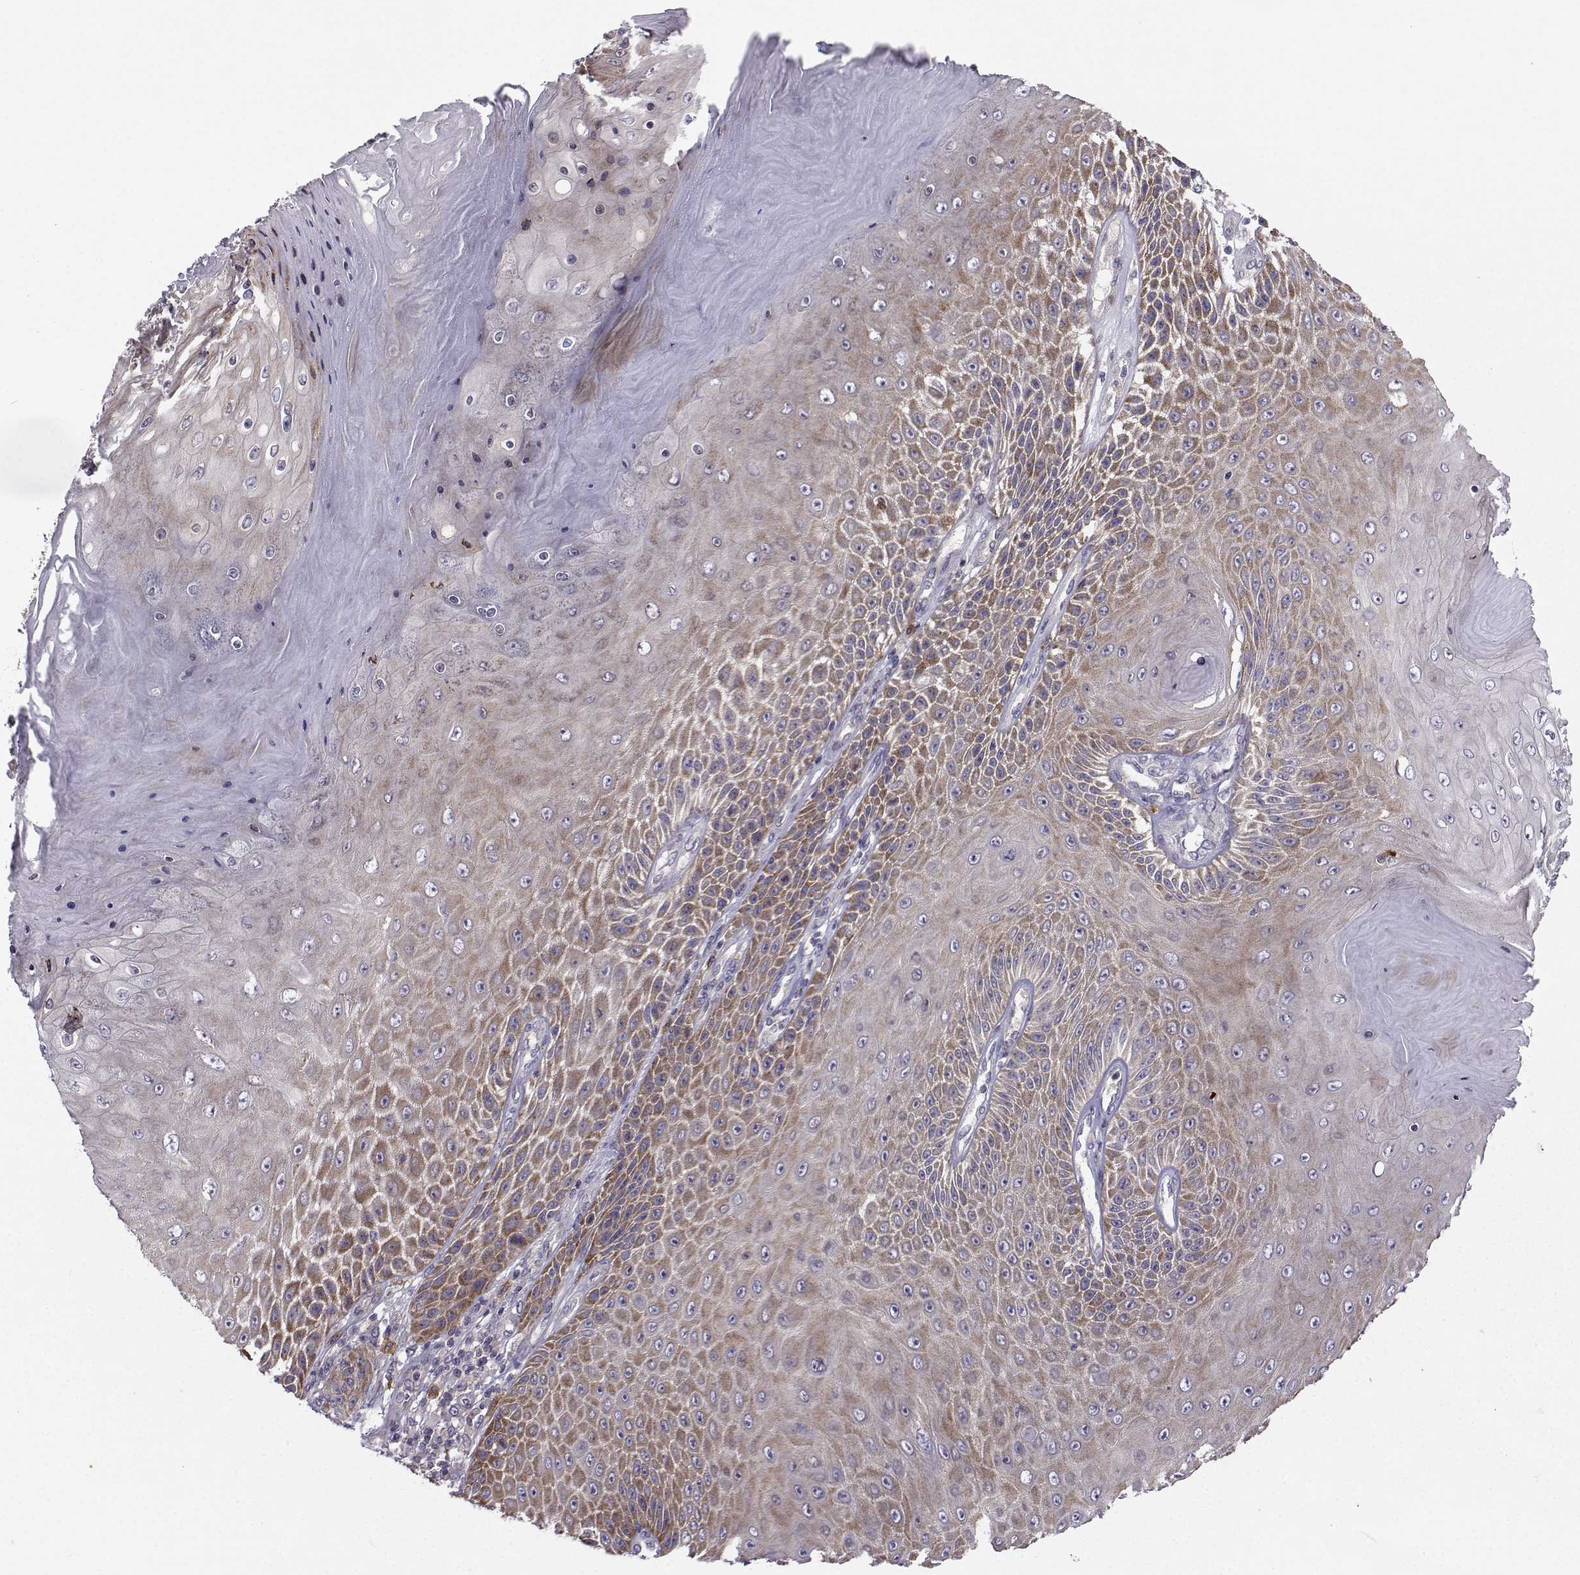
{"staining": {"intensity": "moderate", "quantity": "<25%", "location": "cytoplasmic/membranous"}, "tissue": "skin cancer", "cell_type": "Tumor cells", "image_type": "cancer", "snomed": [{"axis": "morphology", "description": "Squamous cell carcinoma, NOS"}, {"axis": "topography", "description": "Skin"}], "caption": "Immunohistochemistry (IHC) image of neoplastic tissue: human squamous cell carcinoma (skin) stained using immunohistochemistry (IHC) demonstrates low levels of moderate protein expression localized specifically in the cytoplasmic/membranous of tumor cells, appearing as a cytoplasmic/membranous brown color.", "gene": "STXBP5", "patient": {"sex": "male", "age": 62}}